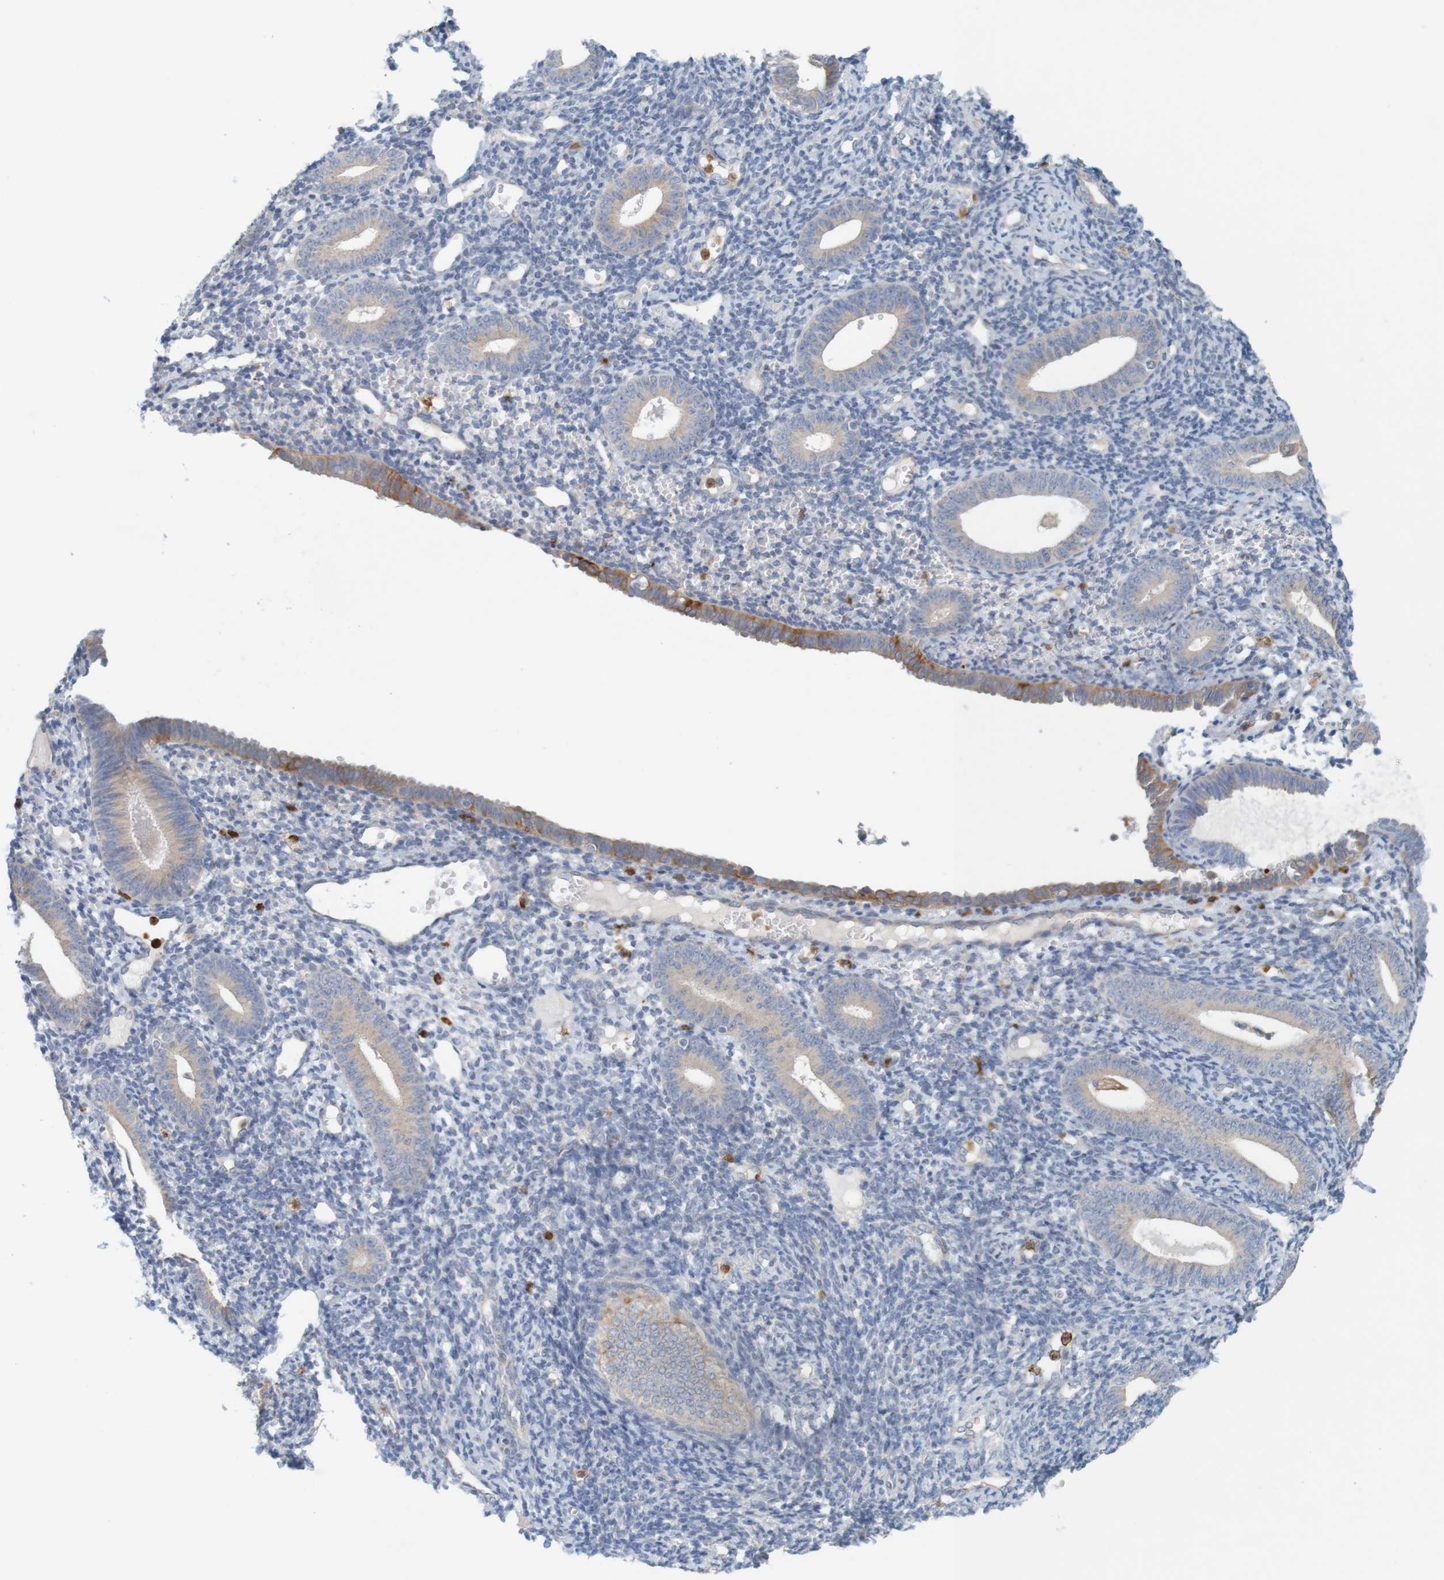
{"staining": {"intensity": "negative", "quantity": "none", "location": "none"}, "tissue": "endometrium", "cell_type": "Cells in endometrial stroma", "image_type": "normal", "snomed": [{"axis": "morphology", "description": "Normal tissue, NOS"}, {"axis": "topography", "description": "Endometrium"}], "caption": "There is no significant positivity in cells in endometrial stroma of endometrium. The staining is performed using DAB (3,3'-diaminobenzidine) brown chromogen with nuclei counter-stained in using hematoxylin.", "gene": "KRT23", "patient": {"sex": "female", "age": 50}}